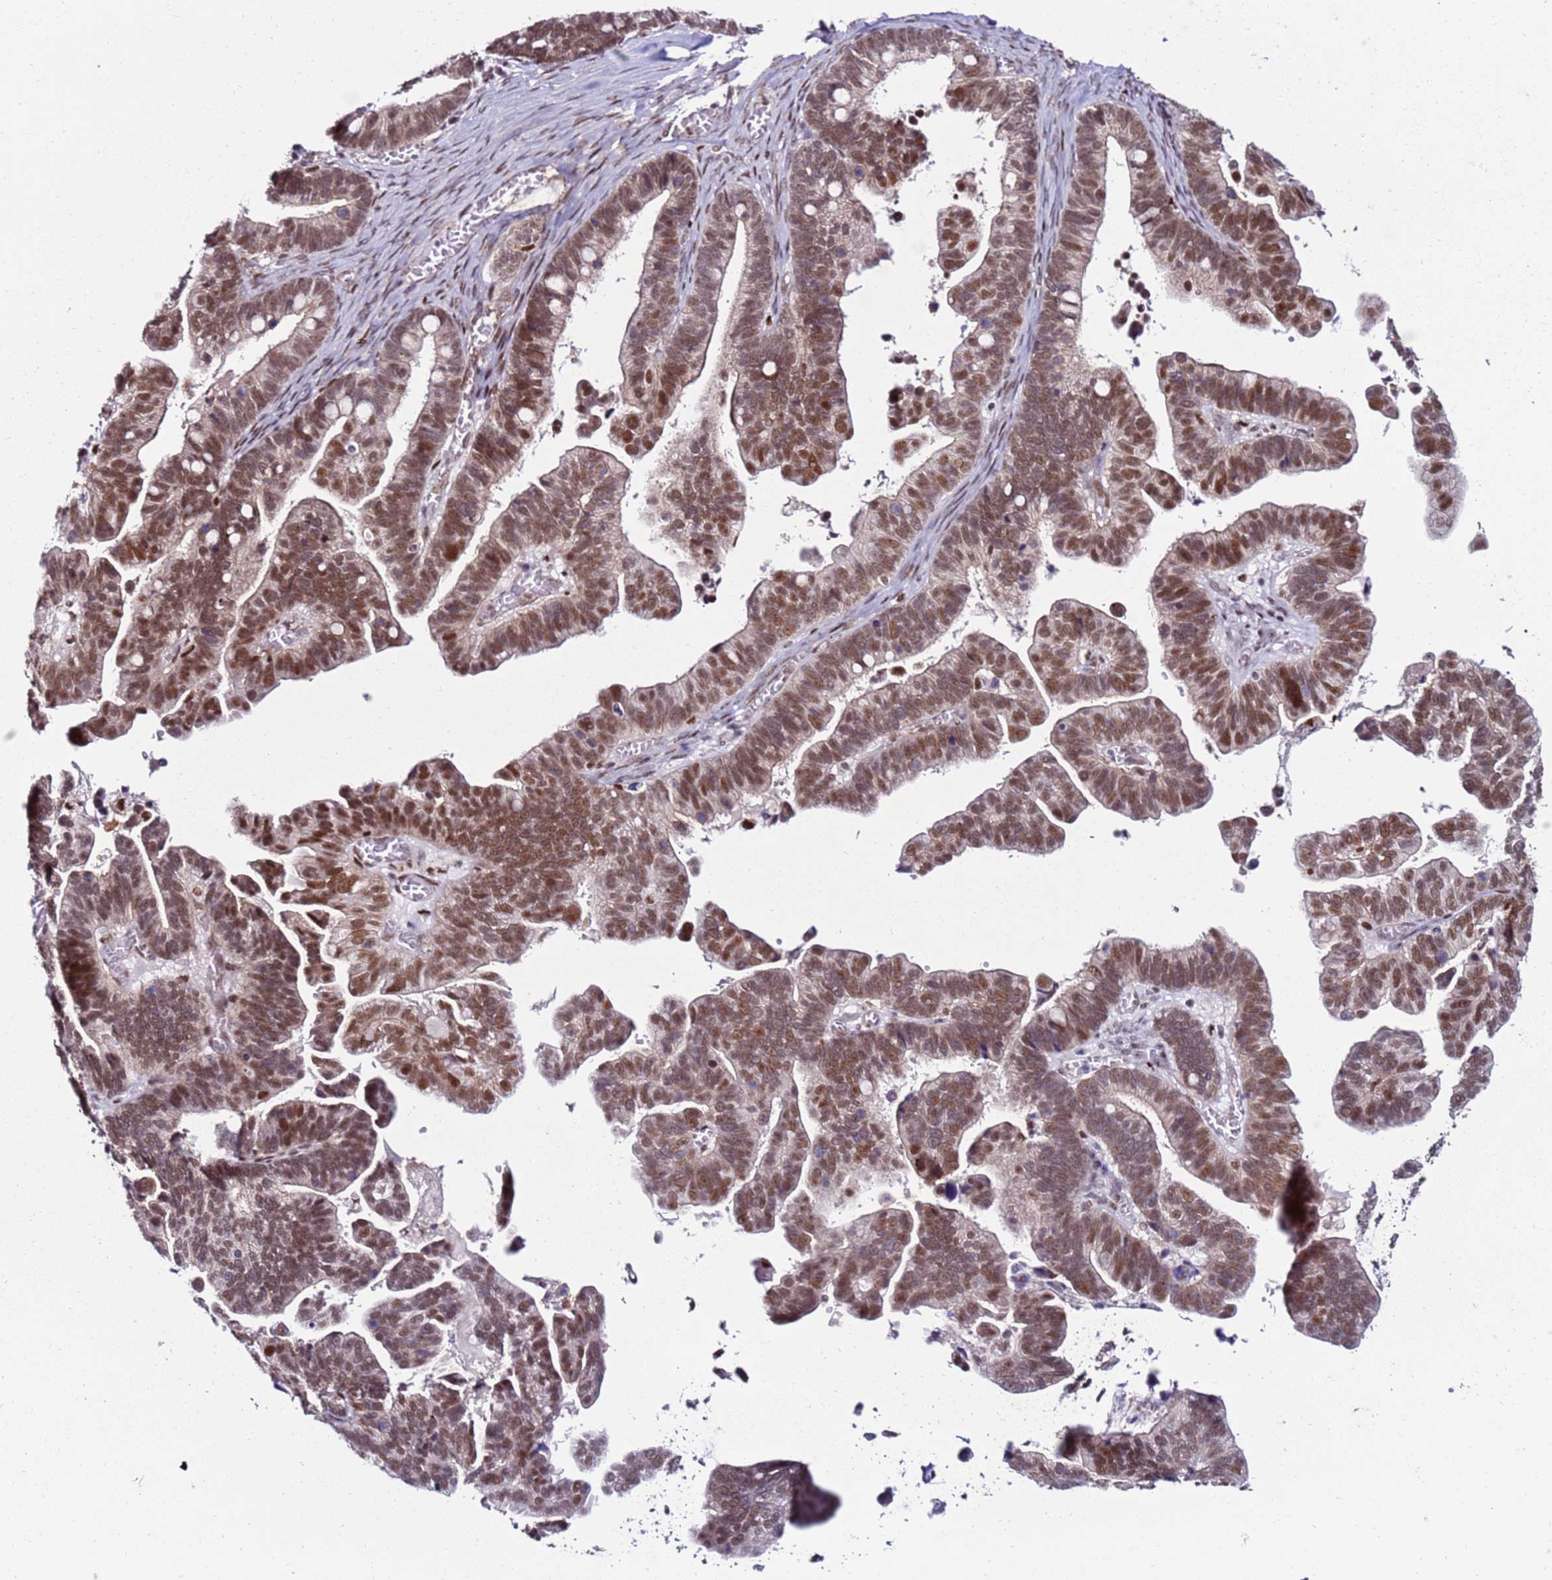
{"staining": {"intensity": "moderate", "quantity": ">75%", "location": "nuclear"}, "tissue": "ovarian cancer", "cell_type": "Tumor cells", "image_type": "cancer", "snomed": [{"axis": "morphology", "description": "Cystadenocarcinoma, serous, NOS"}, {"axis": "topography", "description": "Ovary"}], "caption": "Human serous cystadenocarcinoma (ovarian) stained for a protein (brown) reveals moderate nuclear positive expression in approximately >75% of tumor cells.", "gene": "KPNA4", "patient": {"sex": "female", "age": 56}}